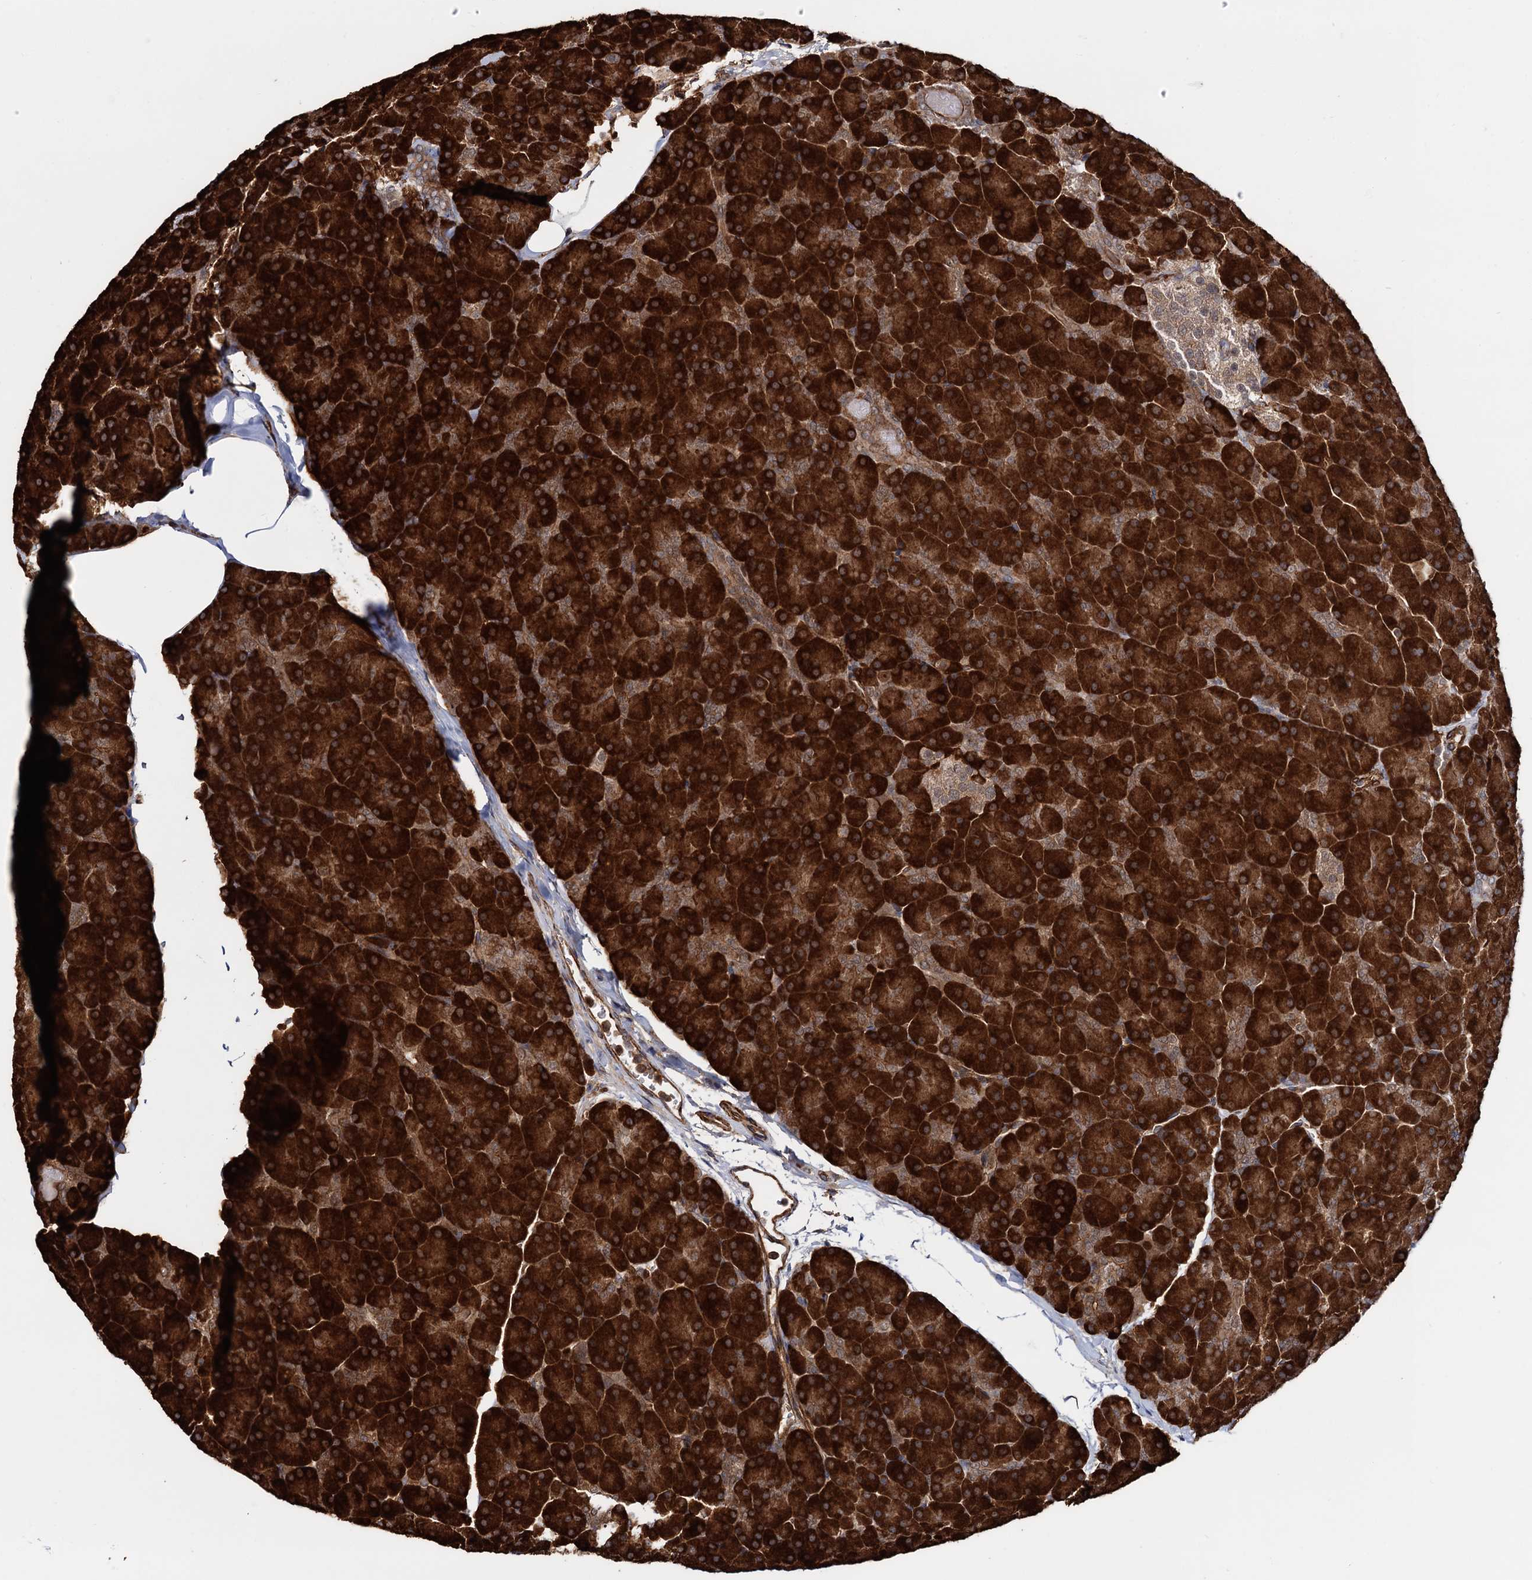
{"staining": {"intensity": "strong", "quantity": ">75%", "location": "cytoplasmic/membranous"}, "tissue": "pancreas", "cell_type": "Exocrine glandular cells", "image_type": "normal", "snomed": [{"axis": "morphology", "description": "Normal tissue, NOS"}, {"axis": "topography", "description": "Pancreas"}], "caption": "Unremarkable pancreas was stained to show a protein in brown. There is high levels of strong cytoplasmic/membranous expression in approximately >75% of exocrine glandular cells. The staining is performed using DAB (3,3'-diaminobenzidine) brown chromogen to label protein expression. The nuclei are counter-stained blue using hematoxylin.", "gene": "ATP8B4", "patient": {"sex": "male", "age": 36}}